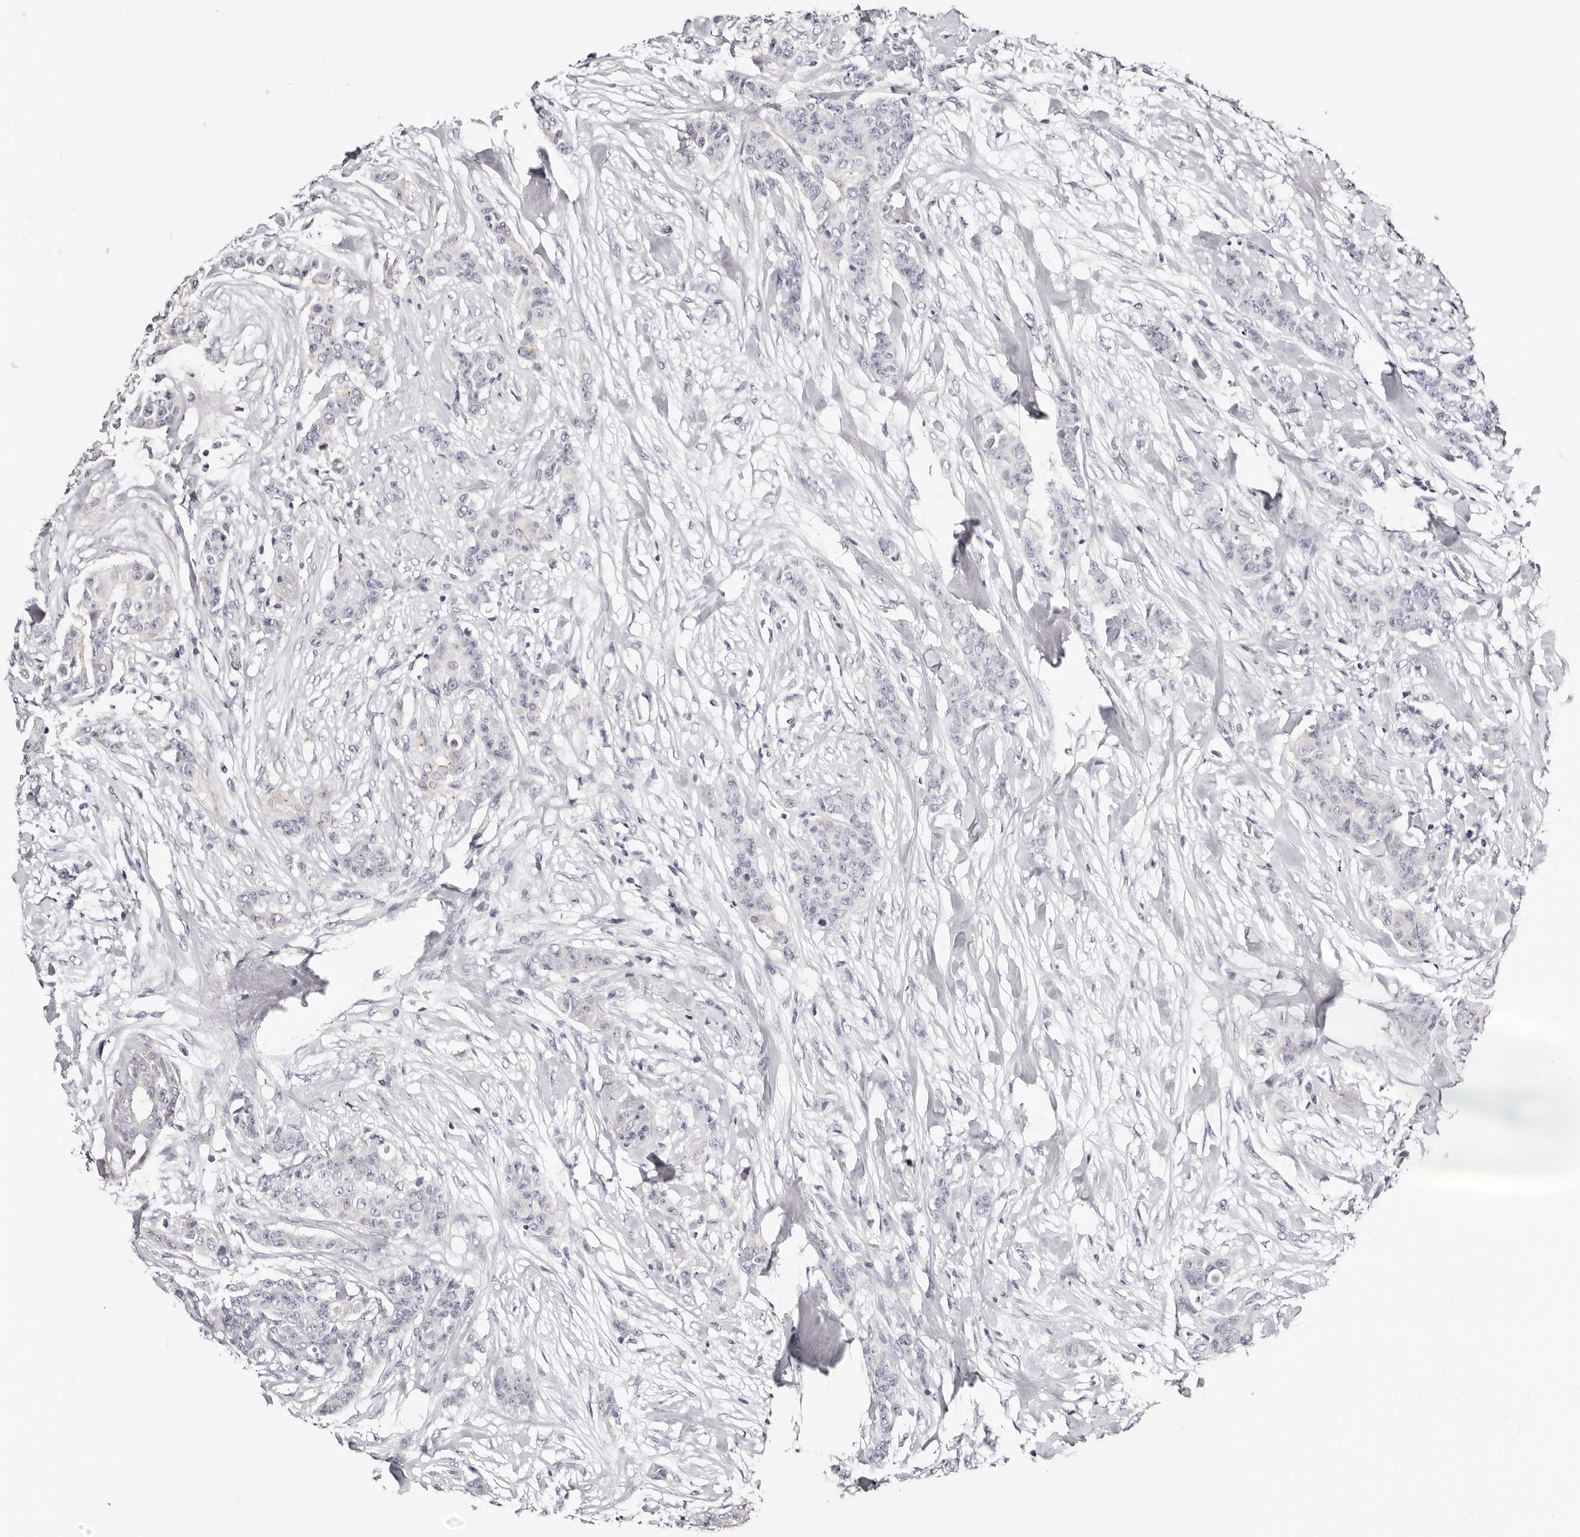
{"staining": {"intensity": "negative", "quantity": "none", "location": "none"}, "tissue": "breast cancer", "cell_type": "Tumor cells", "image_type": "cancer", "snomed": [{"axis": "morphology", "description": "Duct carcinoma"}, {"axis": "topography", "description": "Breast"}], "caption": "IHC histopathology image of human breast cancer stained for a protein (brown), which exhibits no positivity in tumor cells.", "gene": "ROM1", "patient": {"sex": "female", "age": 40}}